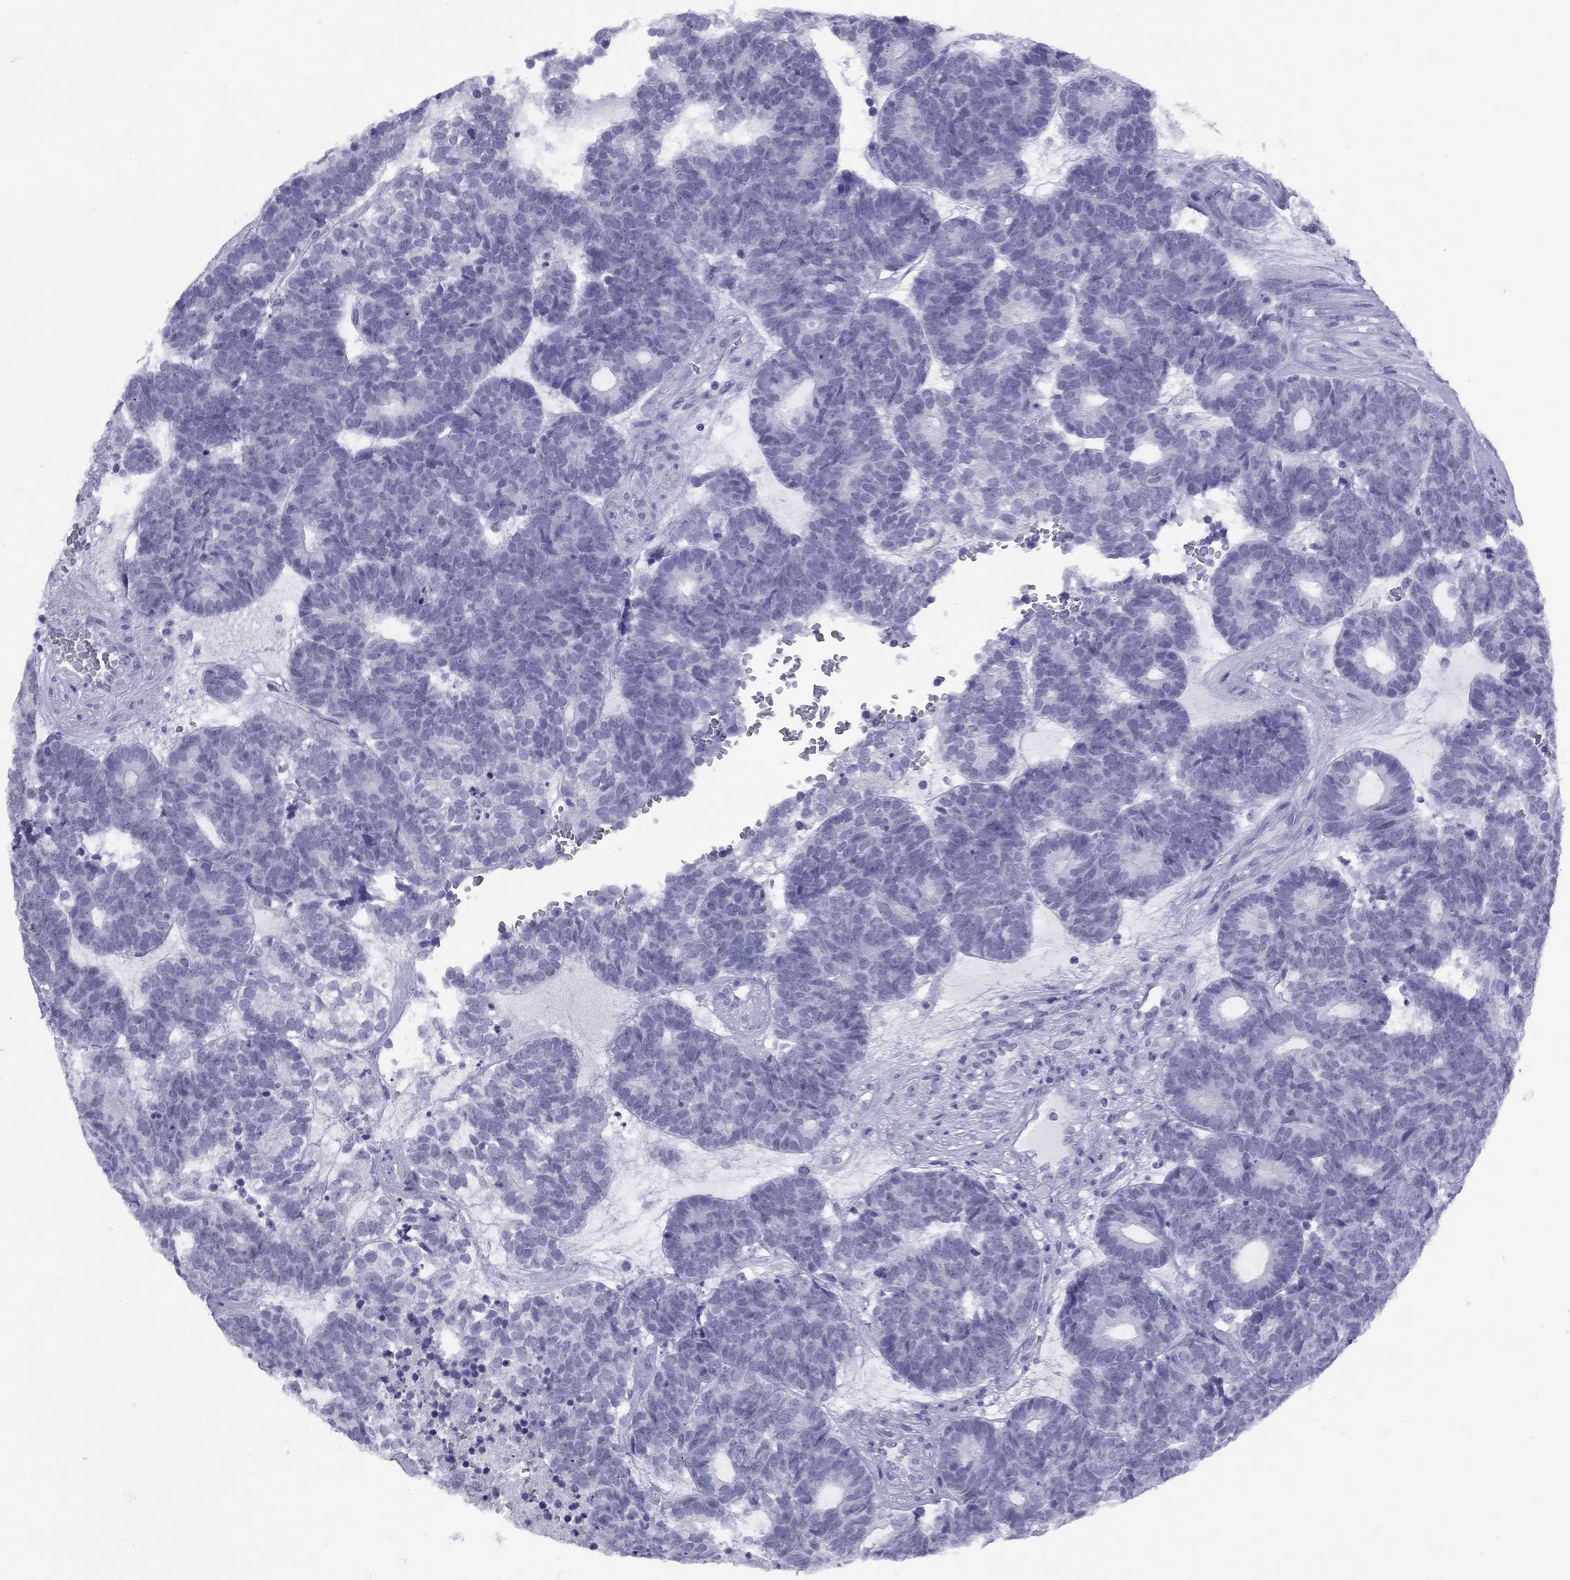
{"staining": {"intensity": "negative", "quantity": "none", "location": "none"}, "tissue": "head and neck cancer", "cell_type": "Tumor cells", "image_type": "cancer", "snomed": [{"axis": "morphology", "description": "Adenocarcinoma, NOS"}, {"axis": "topography", "description": "Head-Neck"}], "caption": "Head and neck adenocarcinoma was stained to show a protein in brown. There is no significant expression in tumor cells.", "gene": "LYAR", "patient": {"sex": "female", "age": 81}}